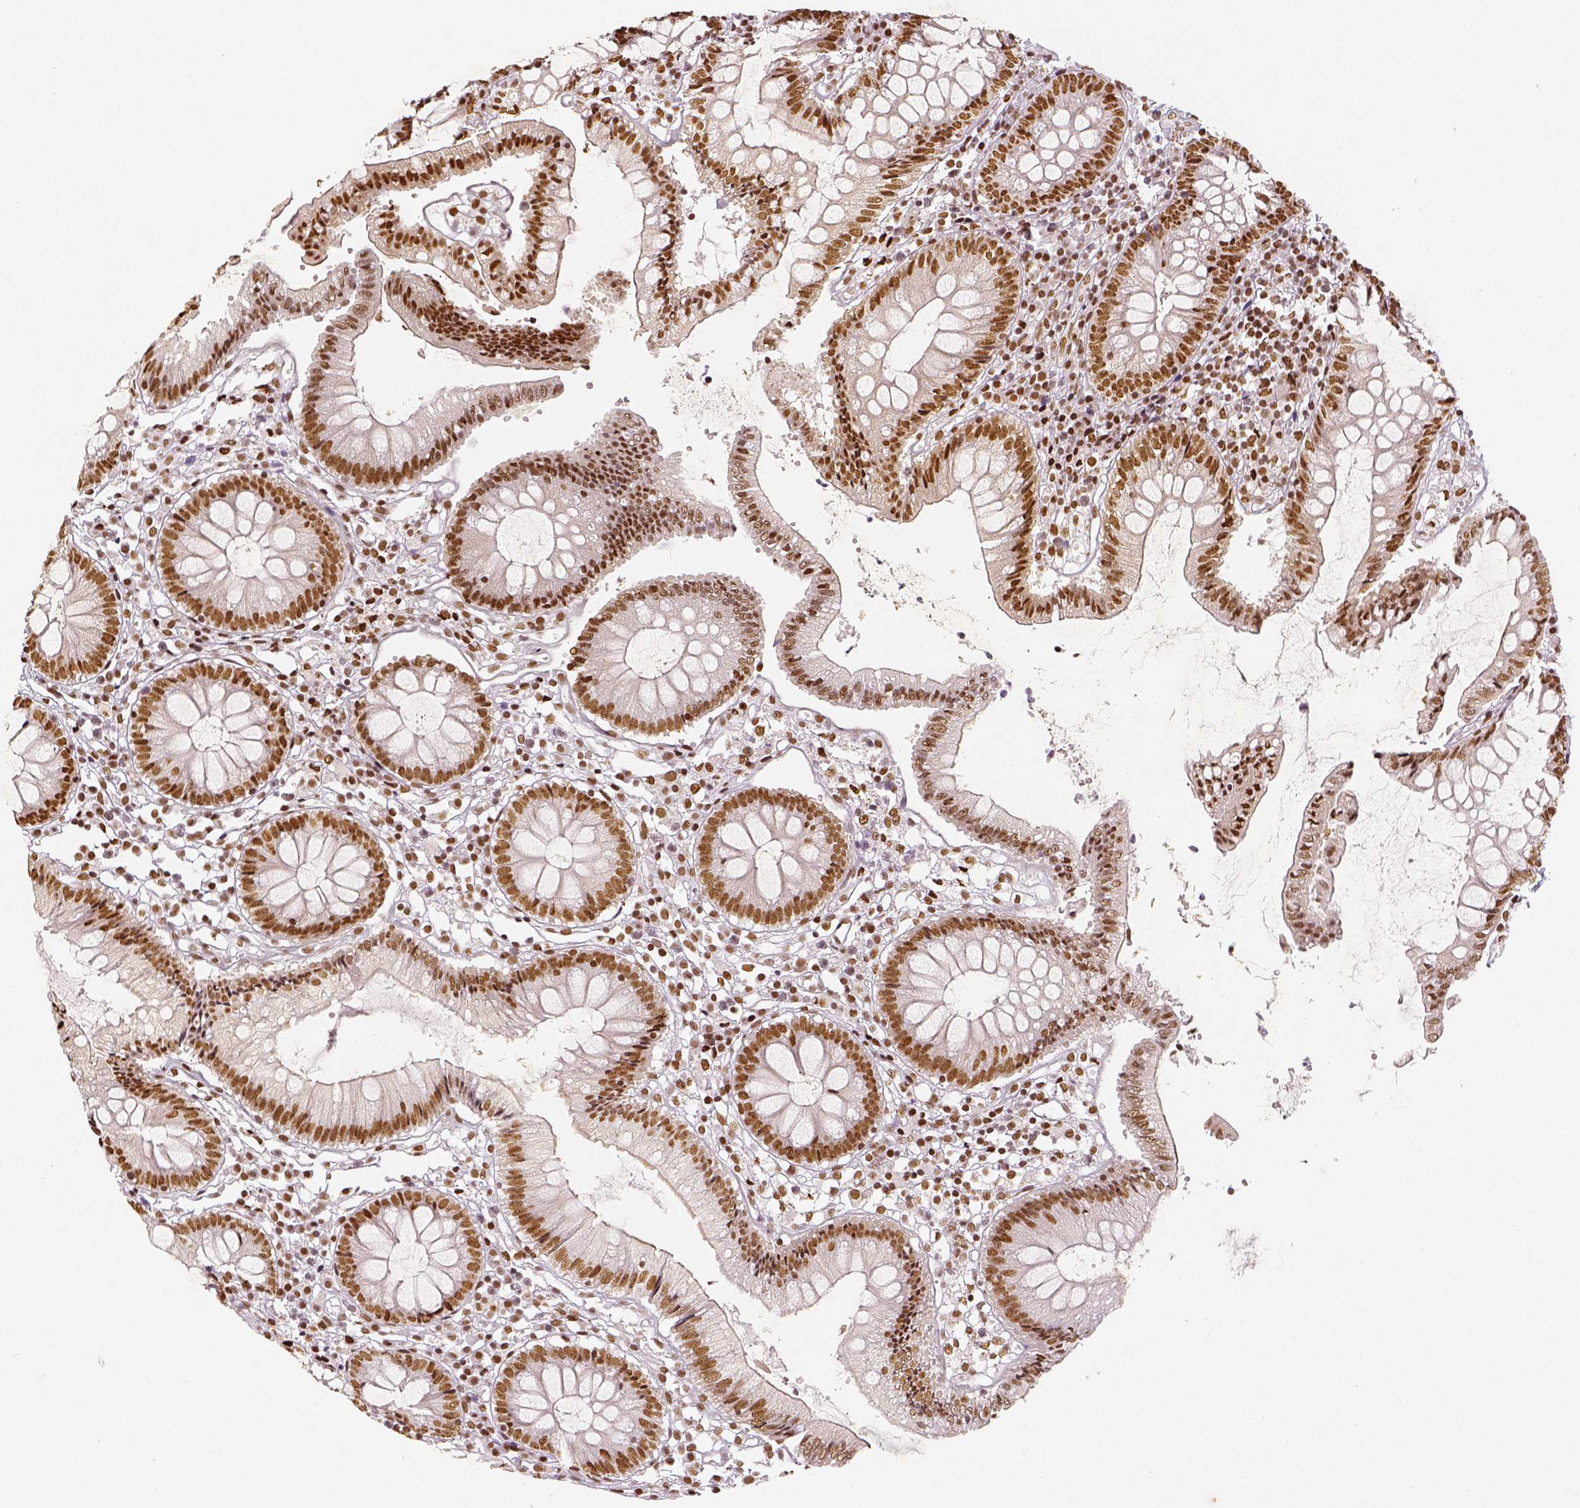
{"staining": {"intensity": "strong", "quantity": ">75%", "location": "nuclear"}, "tissue": "colon", "cell_type": "Endothelial cells", "image_type": "normal", "snomed": [{"axis": "morphology", "description": "Normal tissue, NOS"}, {"axis": "morphology", "description": "Adenocarcinoma, NOS"}, {"axis": "topography", "description": "Colon"}], "caption": "IHC (DAB (3,3'-diaminobenzidine)) staining of benign colon reveals strong nuclear protein staining in about >75% of endothelial cells. The protein is shown in brown color, while the nuclei are stained blue.", "gene": "KDM5B", "patient": {"sex": "male", "age": 83}}